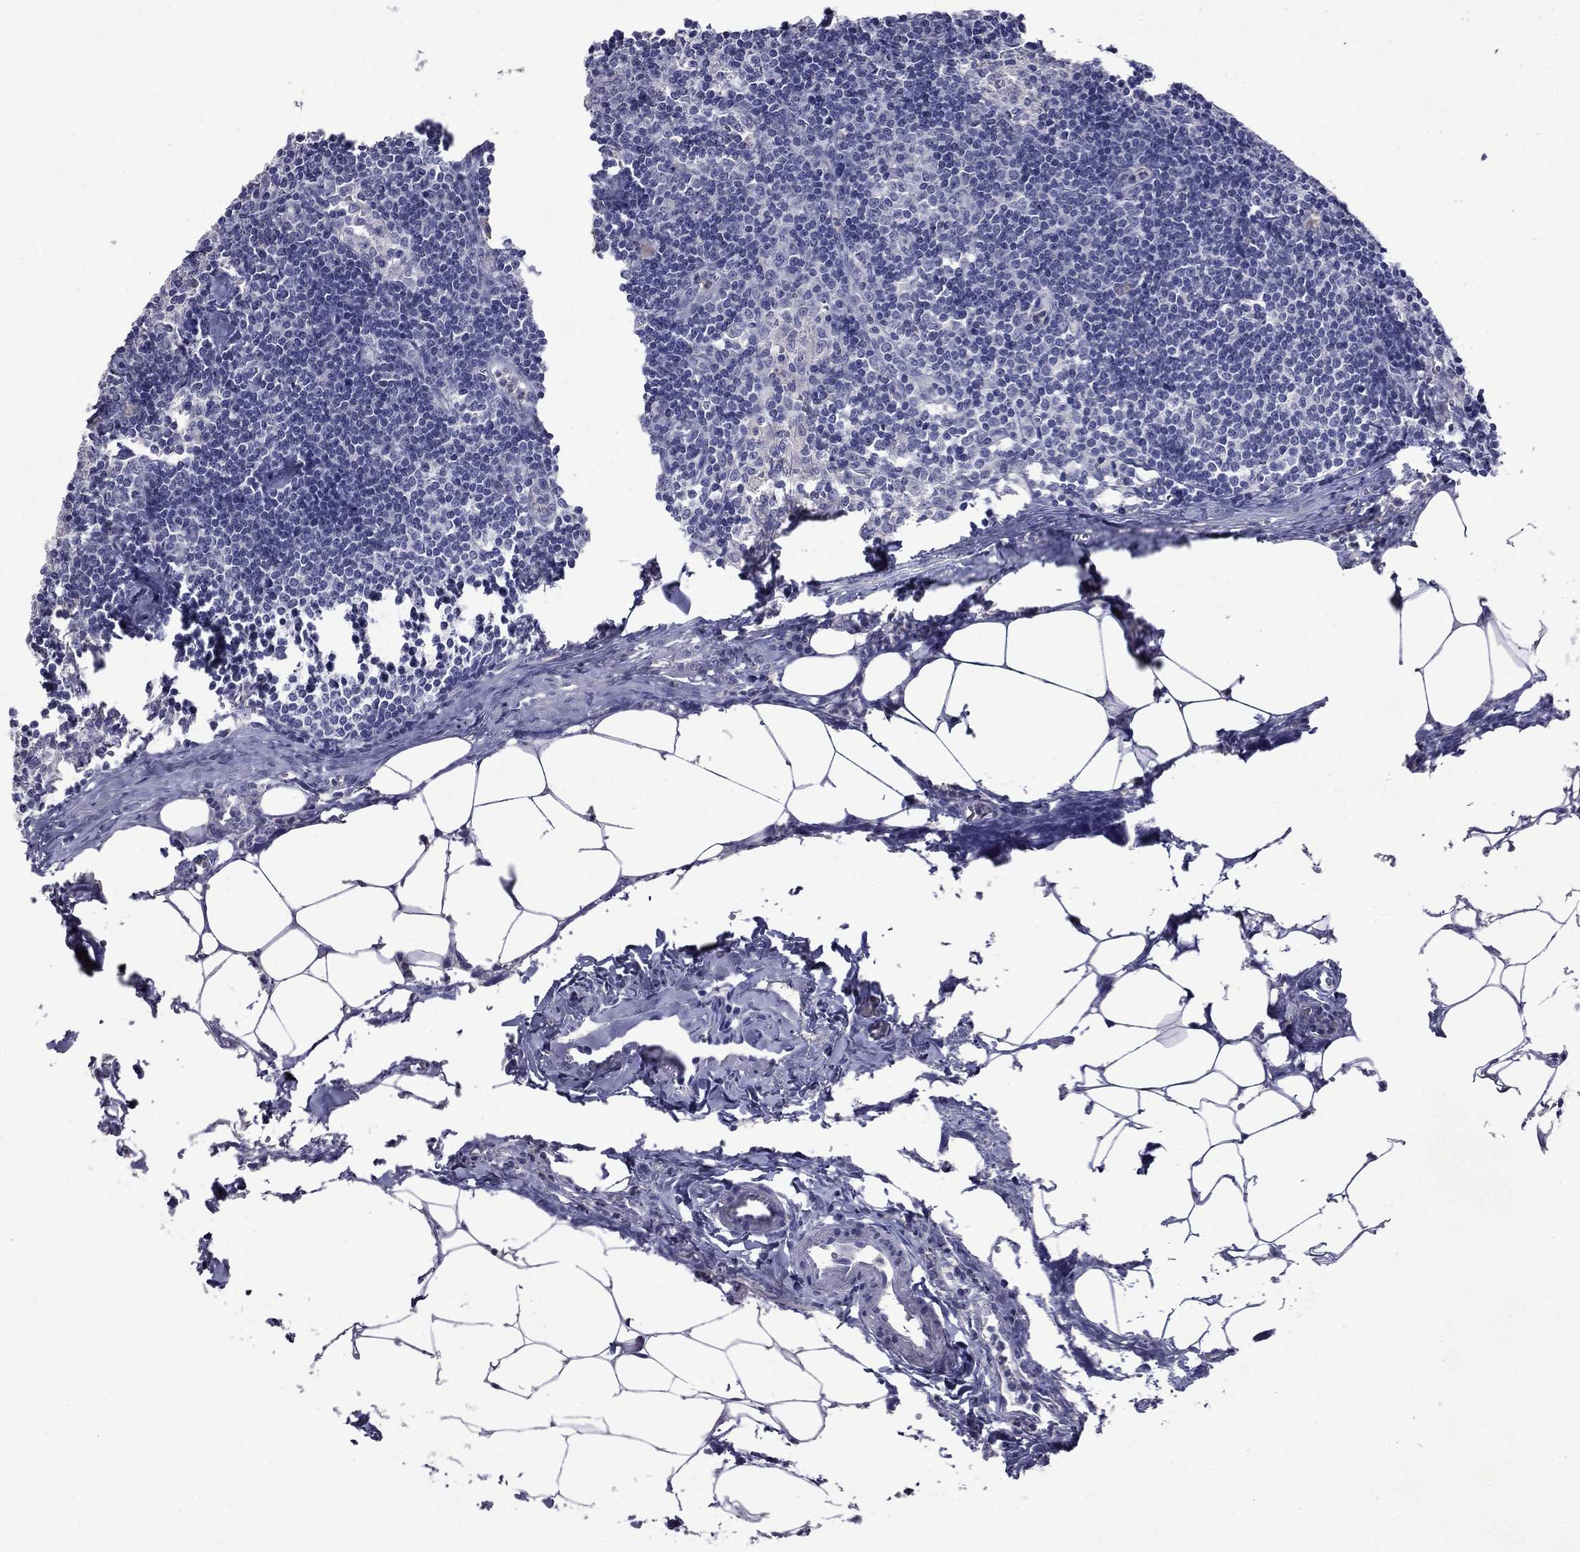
{"staining": {"intensity": "negative", "quantity": "none", "location": "none"}, "tissue": "lymph node", "cell_type": "Non-germinal center cells", "image_type": "normal", "snomed": [{"axis": "morphology", "description": "Normal tissue, NOS"}, {"axis": "topography", "description": "Lymph node"}], "caption": "Non-germinal center cells are negative for protein expression in normal human lymph node. Nuclei are stained in blue.", "gene": "CFAP119", "patient": {"sex": "female", "age": 51}}